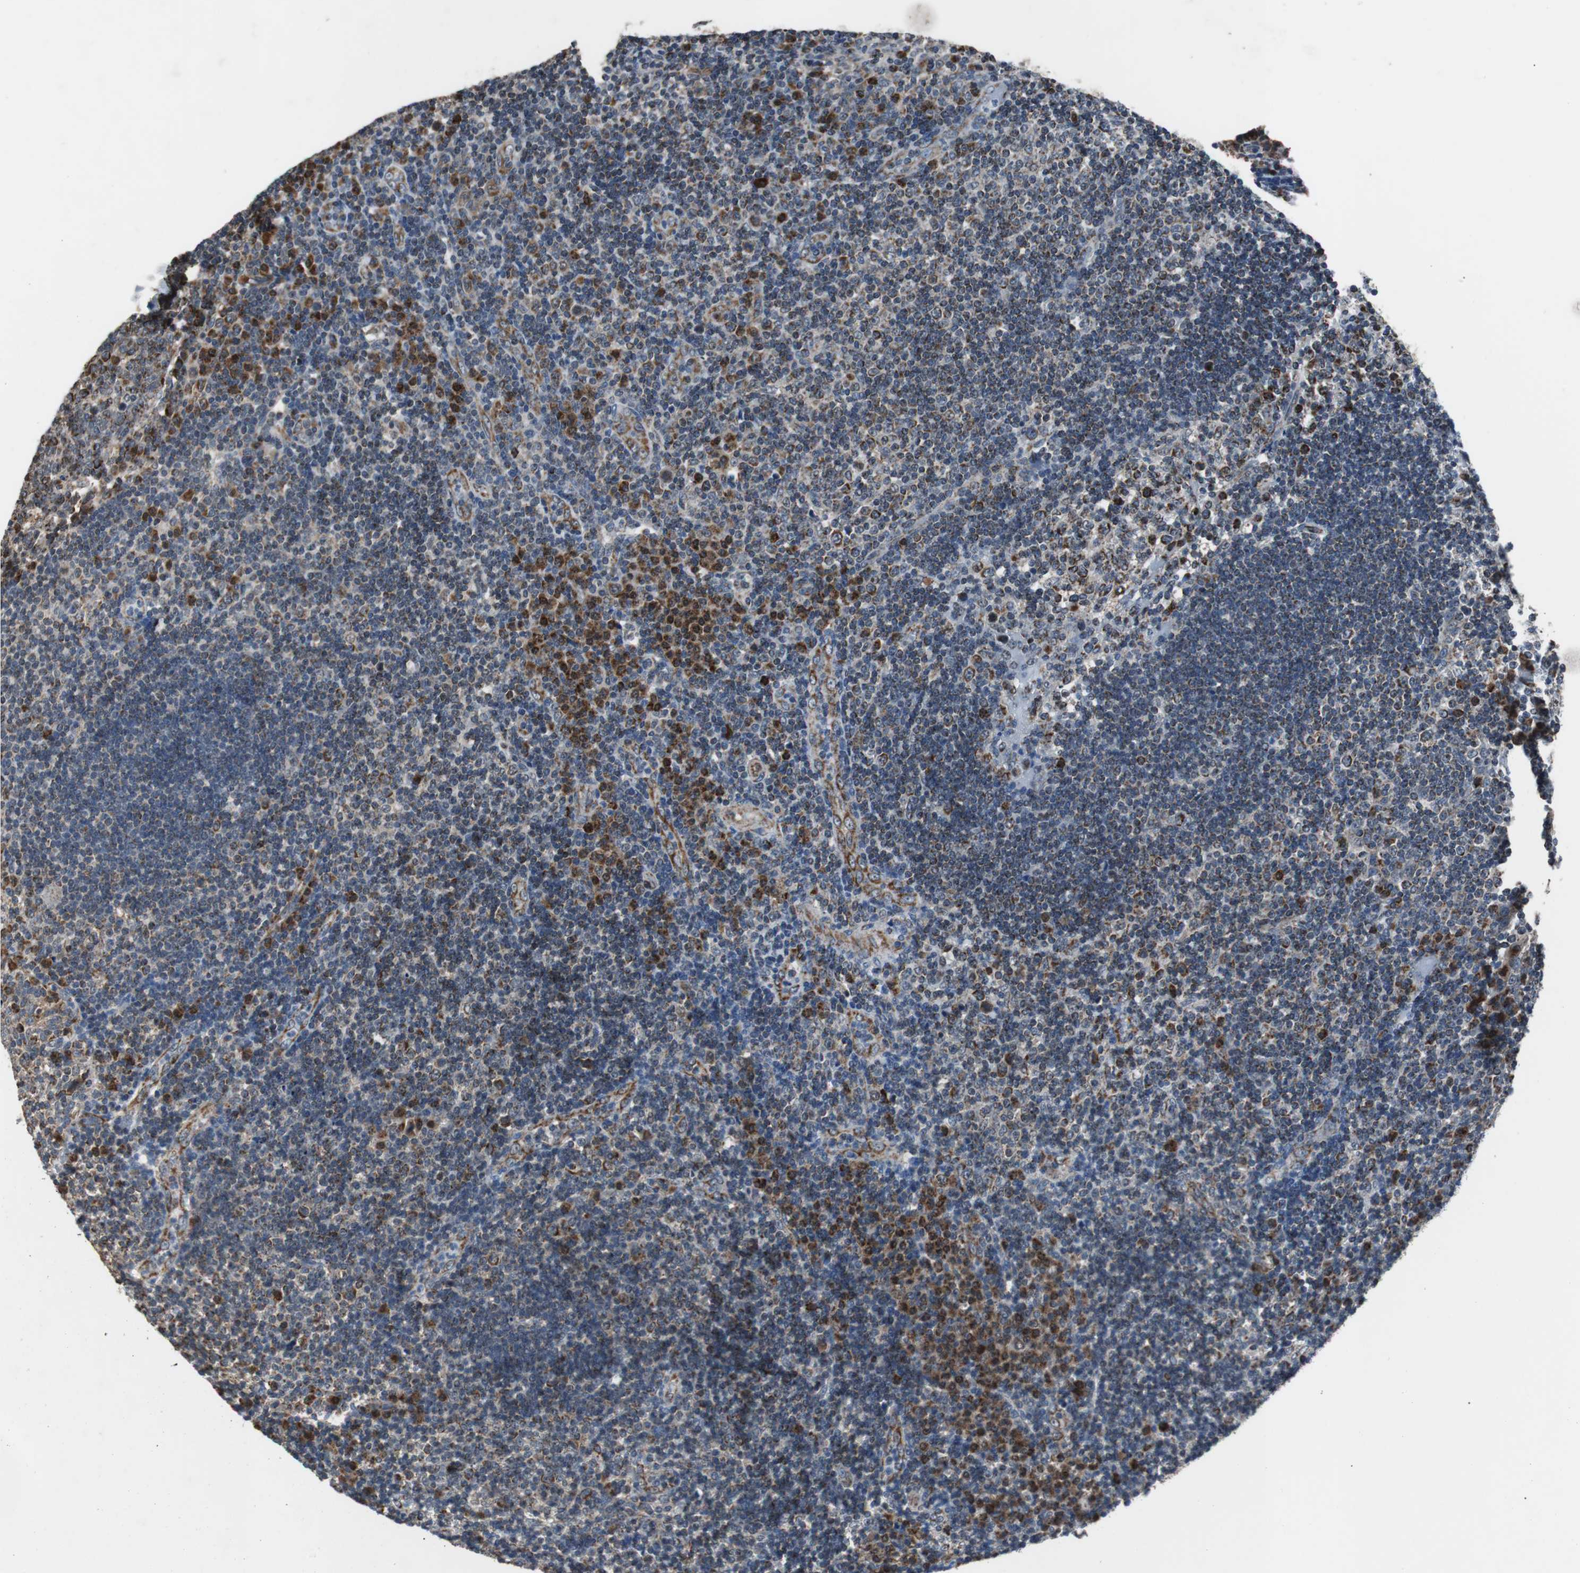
{"staining": {"intensity": "strong", "quantity": ">75%", "location": "cytoplasmic/membranous"}, "tissue": "tonsil", "cell_type": "Germinal center cells", "image_type": "normal", "snomed": [{"axis": "morphology", "description": "Normal tissue, NOS"}, {"axis": "topography", "description": "Tonsil"}], "caption": "This micrograph exhibits unremarkable tonsil stained with IHC to label a protein in brown. The cytoplasmic/membranous of germinal center cells show strong positivity for the protein. Nuclei are counter-stained blue.", "gene": "PITRM1", "patient": {"sex": "female", "age": 40}}